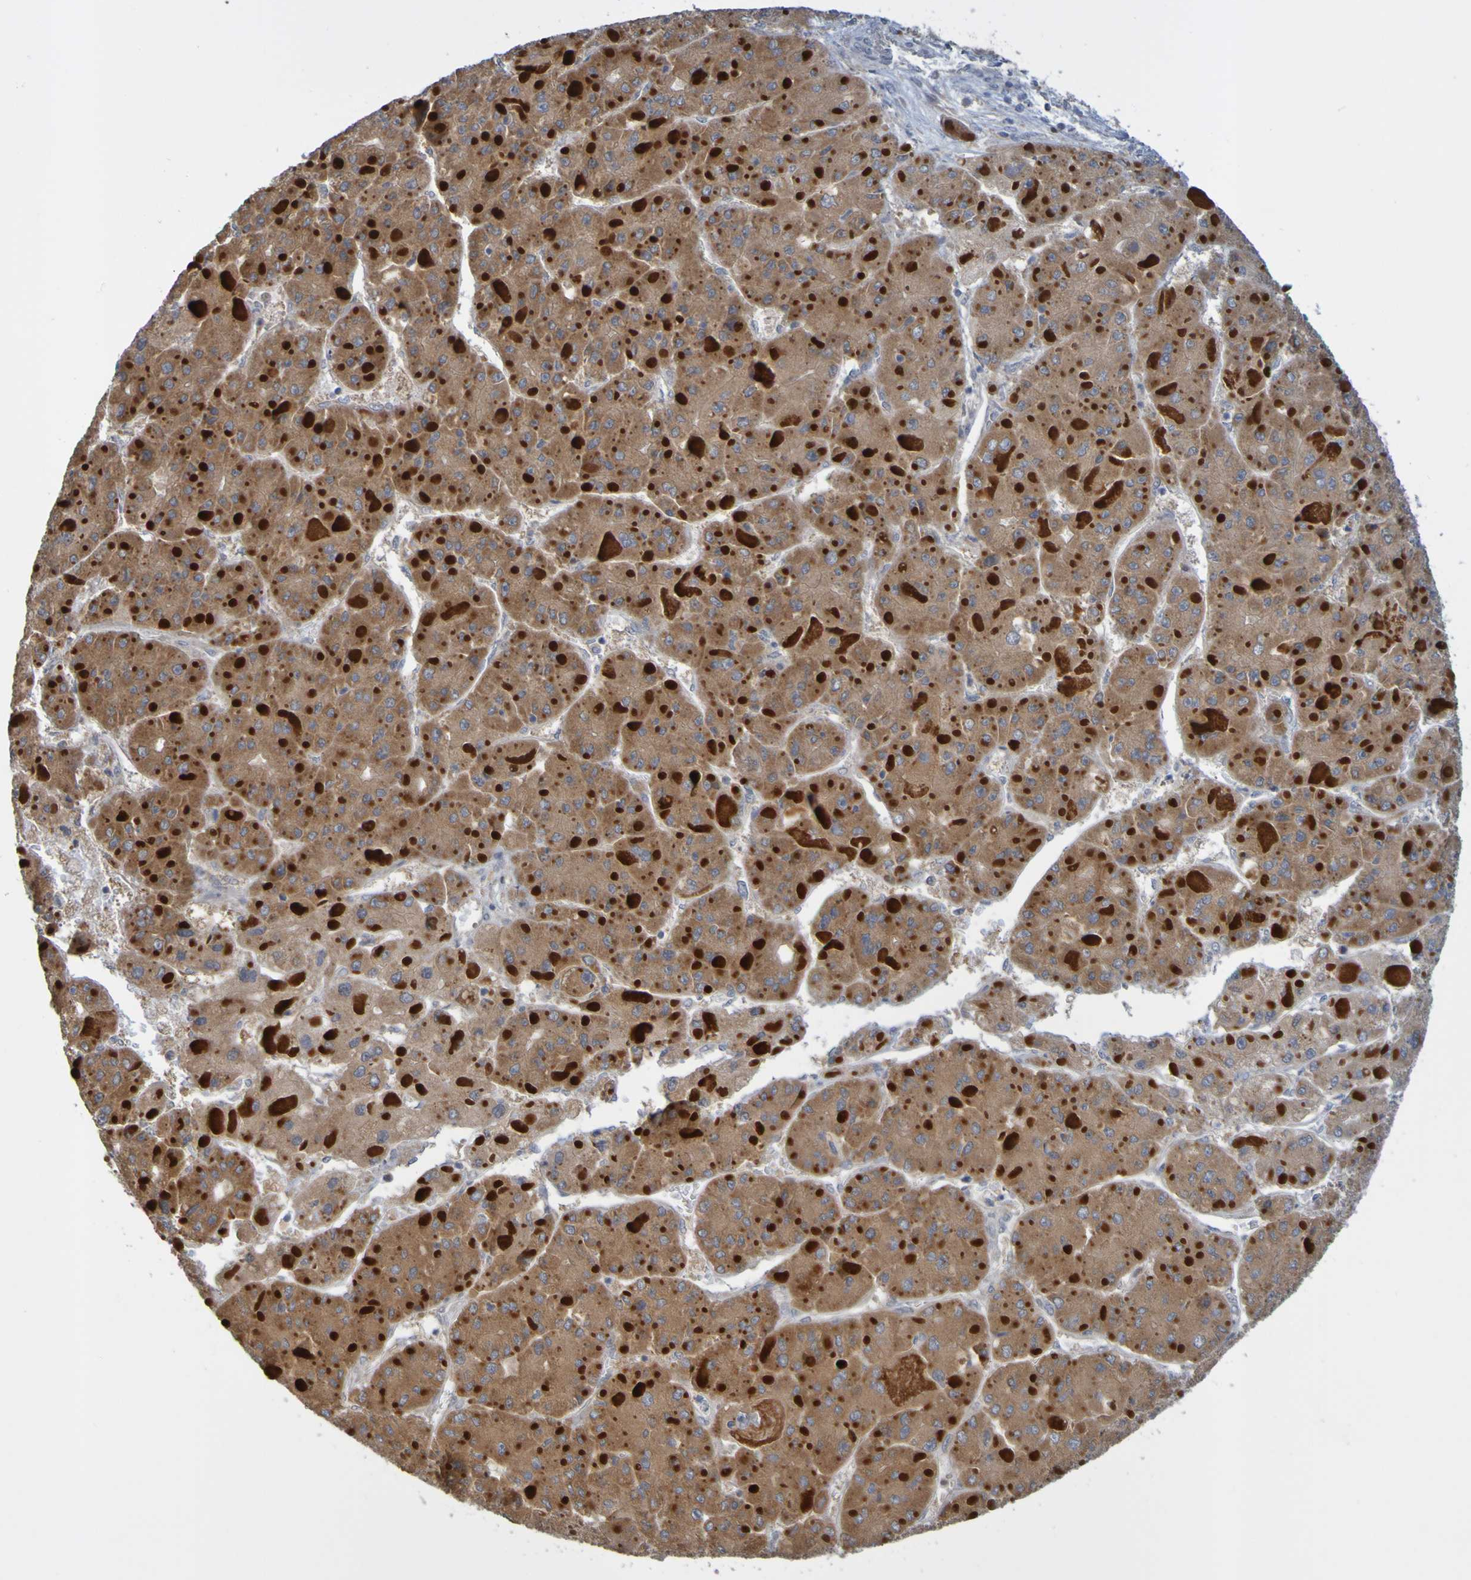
{"staining": {"intensity": "moderate", "quantity": ">75%", "location": "cytoplasmic/membranous"}, "tissue": "liver cancer", "cell_type": "Tumor cells", "image_type": "cancer", "snomed": [{"axis": "morphology", "description": "Carcinoma, Hepatocellular, NOS"}, {"axis": "topography", "description": "Liver"}], "caption": "Protein expression analysis of hepatocellular carcinoma (liver) displays moderate cytoplasmic/membranous staining in about >75% of tumor cells. Nuclei are stained in blue.", "gene": "NAV2", "patient": {"sex": "female", "age": 73}}